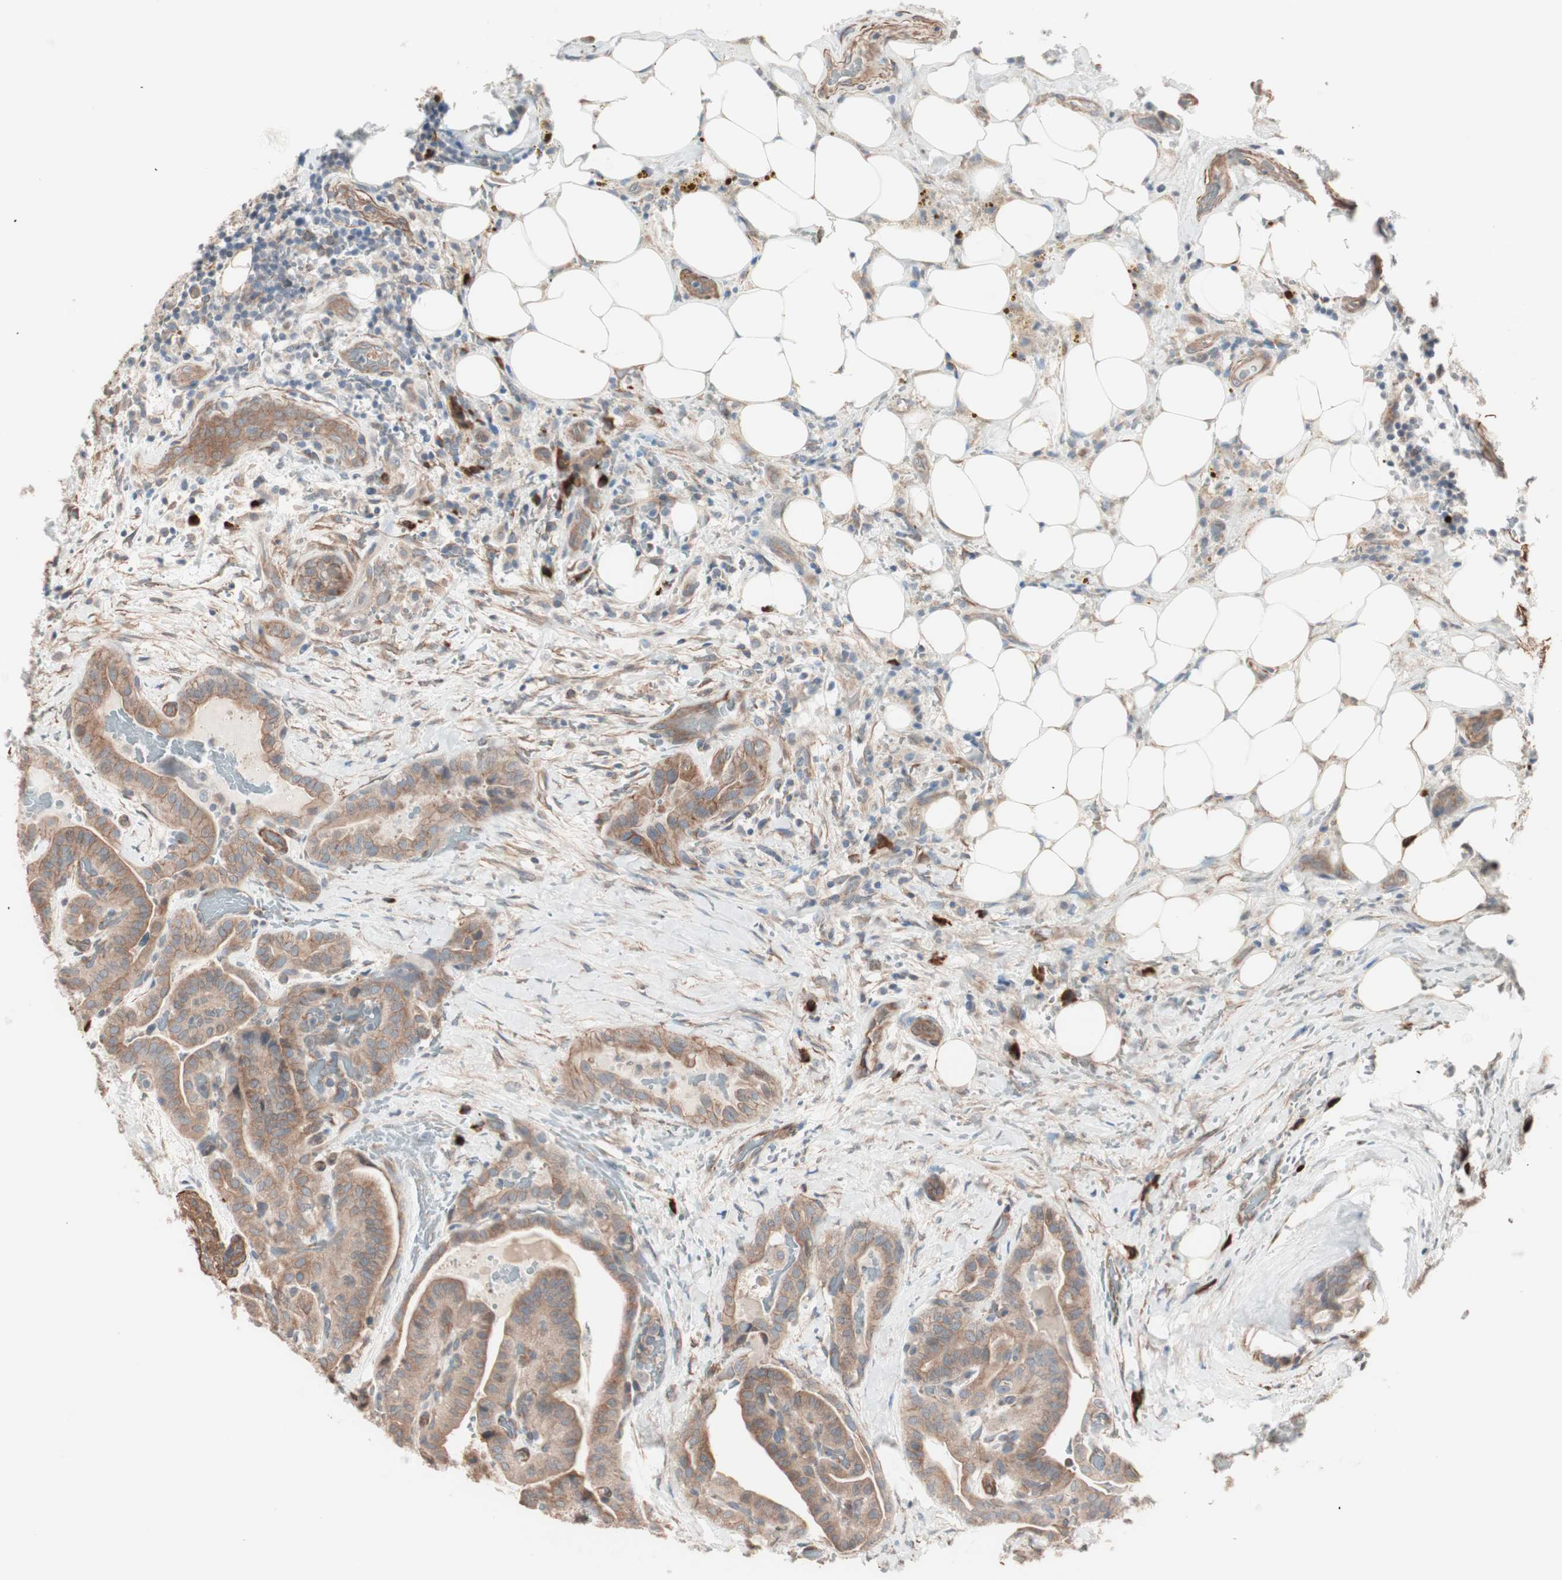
{"staining": {"intensity": "moderate", "quantity": ">75%", "location": "cytoplasmic/membranous"}, "tissue": "thyroid cancer", "cell_type": "Tumor cells", "image_type": "cancer", "snomed": [{"axis": "morphology", "description": "Papillary adenocarcinoma, NOS"}, {"axis": "topography", "description": "Thyroid gland"}], "caption": "Thyroid cancer (papillary adenocarcinoma) stained with DAB IHC reveals medium levels of moderate cytoplasmic/membranous expression in about >75% of tumor cells.", "gene": "ALG5", "patient": {"sex": "male", "age": 77}}